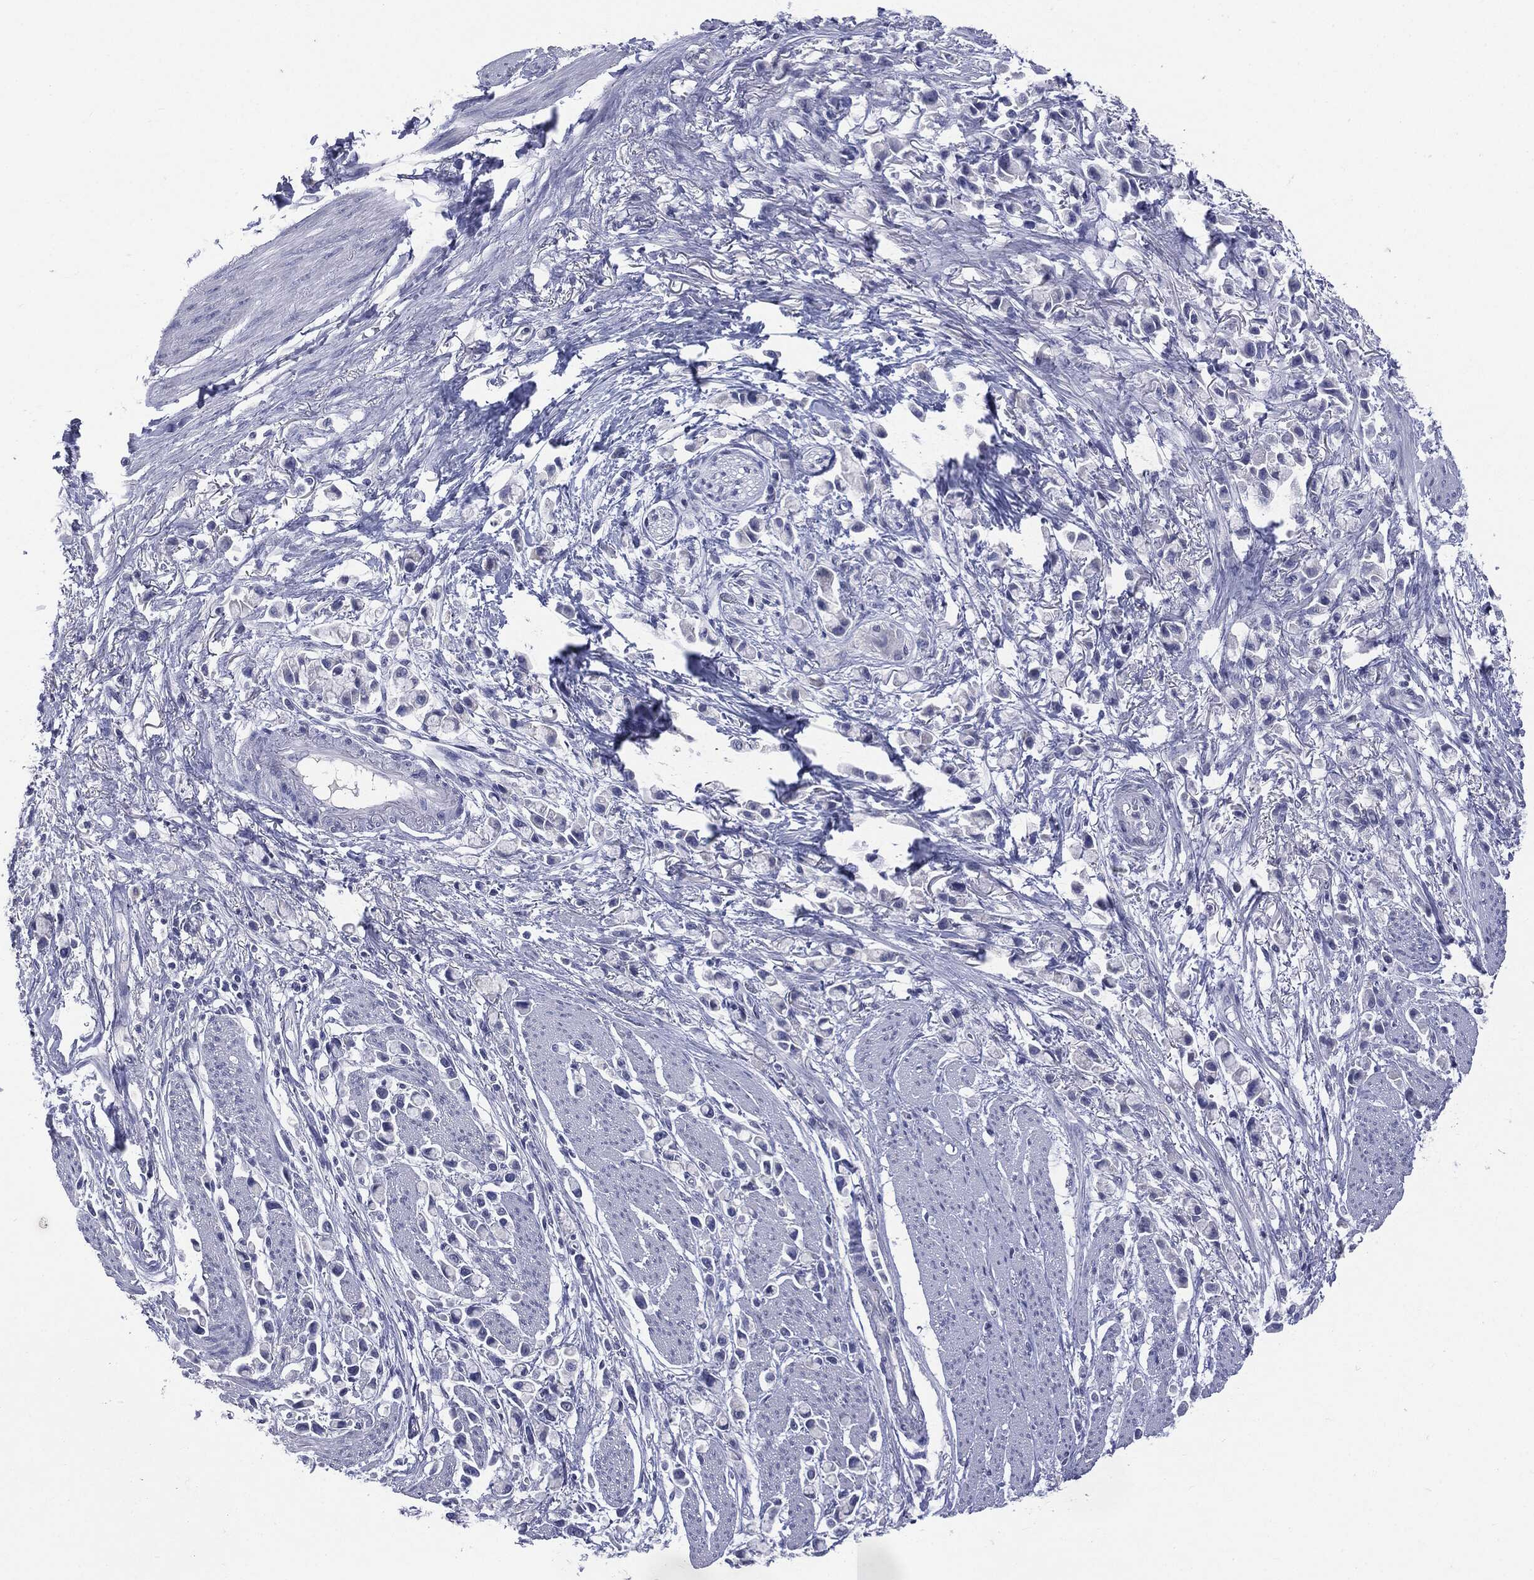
{"staining": {"intensity": "negative", "quantity": "none", "location": "none"}, "tissue": "stomach cancer", "cell_type": "Tumor cells", "image_type": "cancer", "snomed": [{"axis": "morphology", "description": "Adenocarcinoma, NOS"}, {"axis": "topography", "description": "Stomach"}], "caption": "This is an IHC image of adenocarcinoma (stomach). There is no staining in tumor cells.", "gene": "TSHB", "patient": {"sex": "female", "age": 81}}